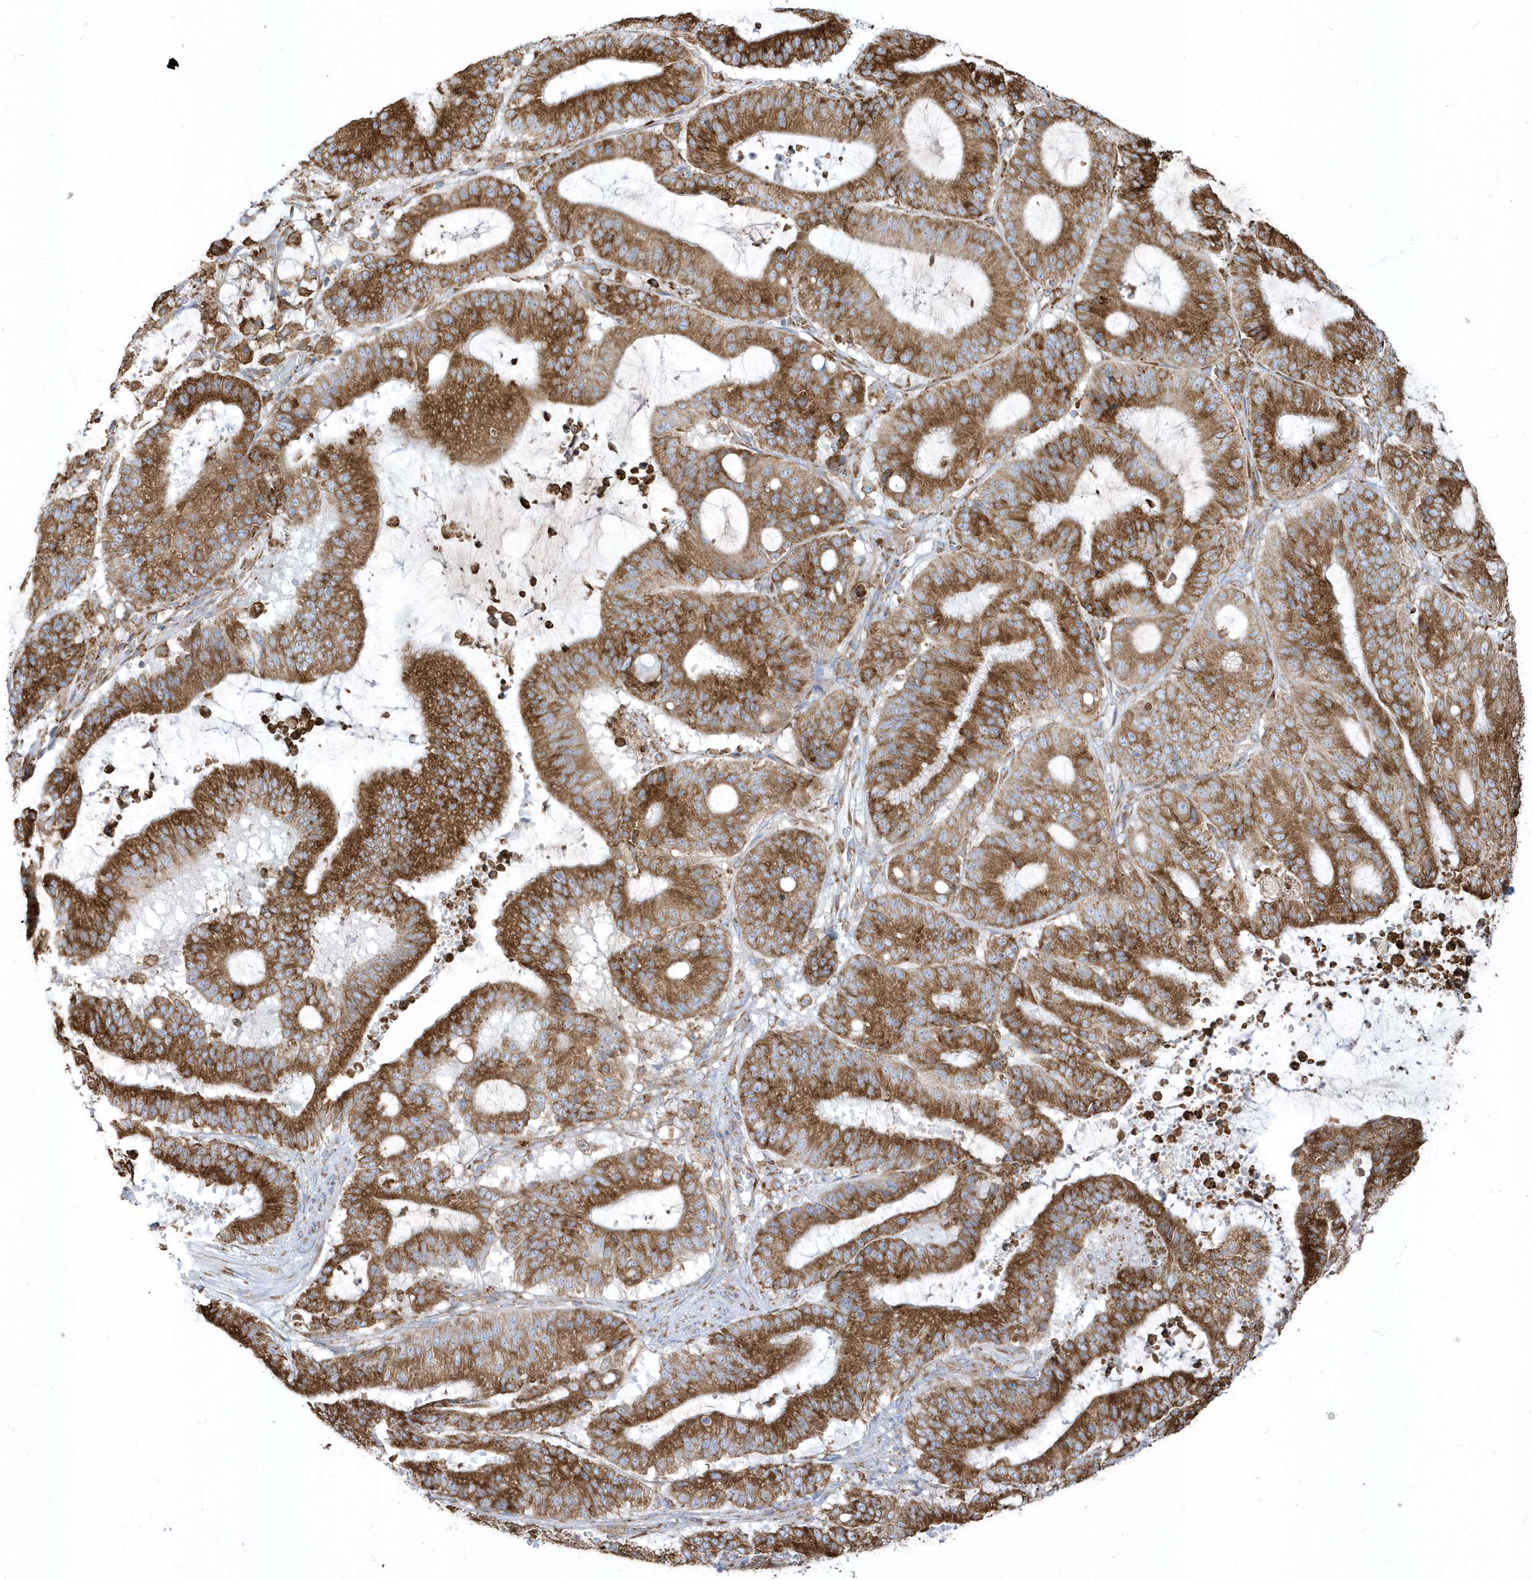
{"staining": {"intensity": "strong", "quantity": ">75%", "location": "cytoplasmic/membranous"}, "tissue": "liver cancer", "cell_type": "Tumor cells", "image_type": "cancer", "snomed": [{"axis": "morphology", "description": "Normal tissue, NOS"}, {"axis": "morphology", "description": "Cholangiocarcinoma"}, {"axis": "topography", "description": "Liver"}, {"axis": "topography", "description": "Peripheral nerve tissue"}], "caption": "Human liver cancer (cholangiocarcinoma) stained with a protein marker displays strong staining in tumor cells.", "gene": "PDIA6", "patient": {"sex": "female", "age": 73}}